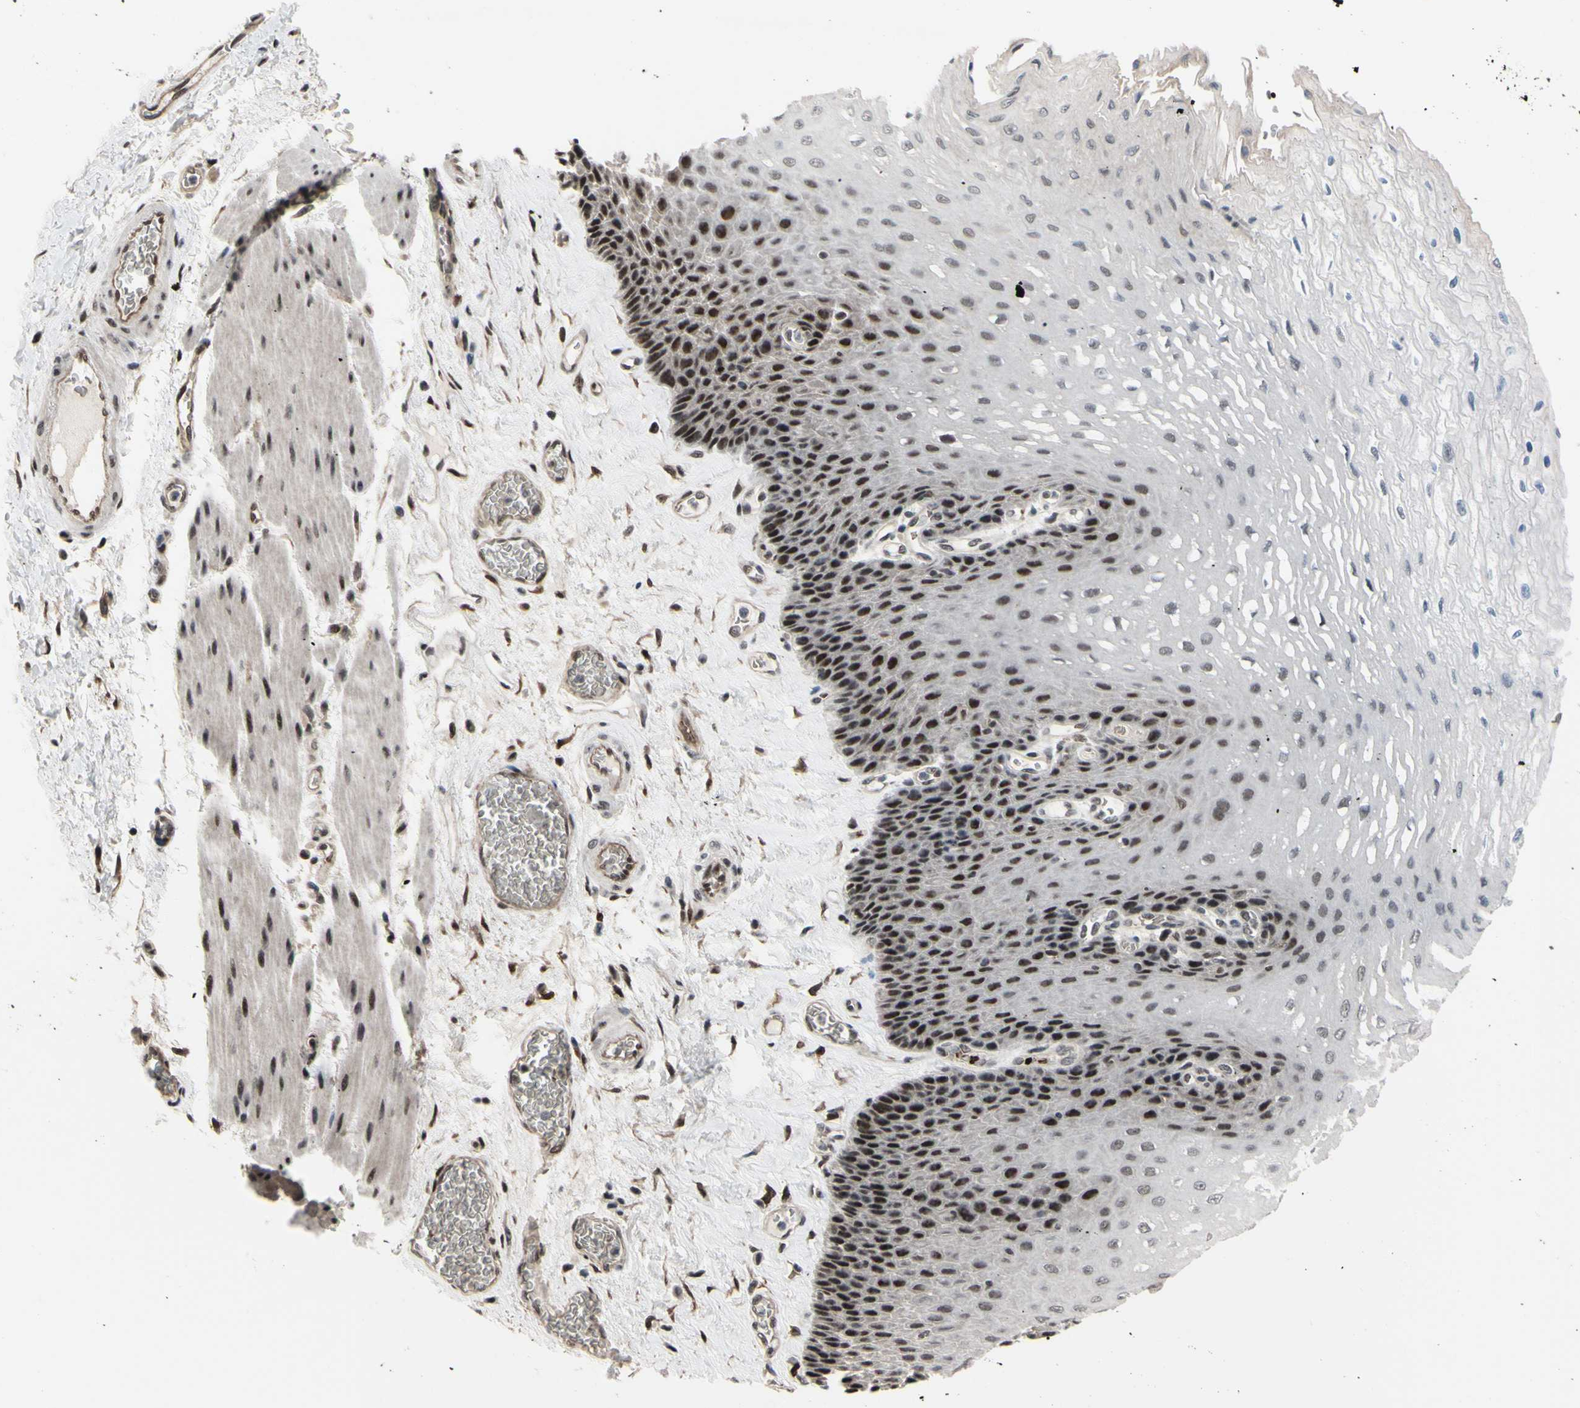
{"staining": {"intensity": "strong", "quantity": "25%-75%", "location": "nuclear"}, "tissue": "esophagus", "cell_type": "Squamous epithelial cells", "image_type": "normal", "snomed": [{"axis": "morphology", "description": "Normal tissue, NOS"}, {"axis": "topography", "description": "Esophagus"}], "caption": "Immunohistochemical staining of normal human esophagus reveals strong nuclear protein staining in approximately 25%-75% of squamous epithelial cells. (Stains: DAB in brown, nuclei in blue, Microscopy: brightfield microscopy at high magnification).", "gene": "THAP12", "patient": {"sex": "female", "age": 72}}